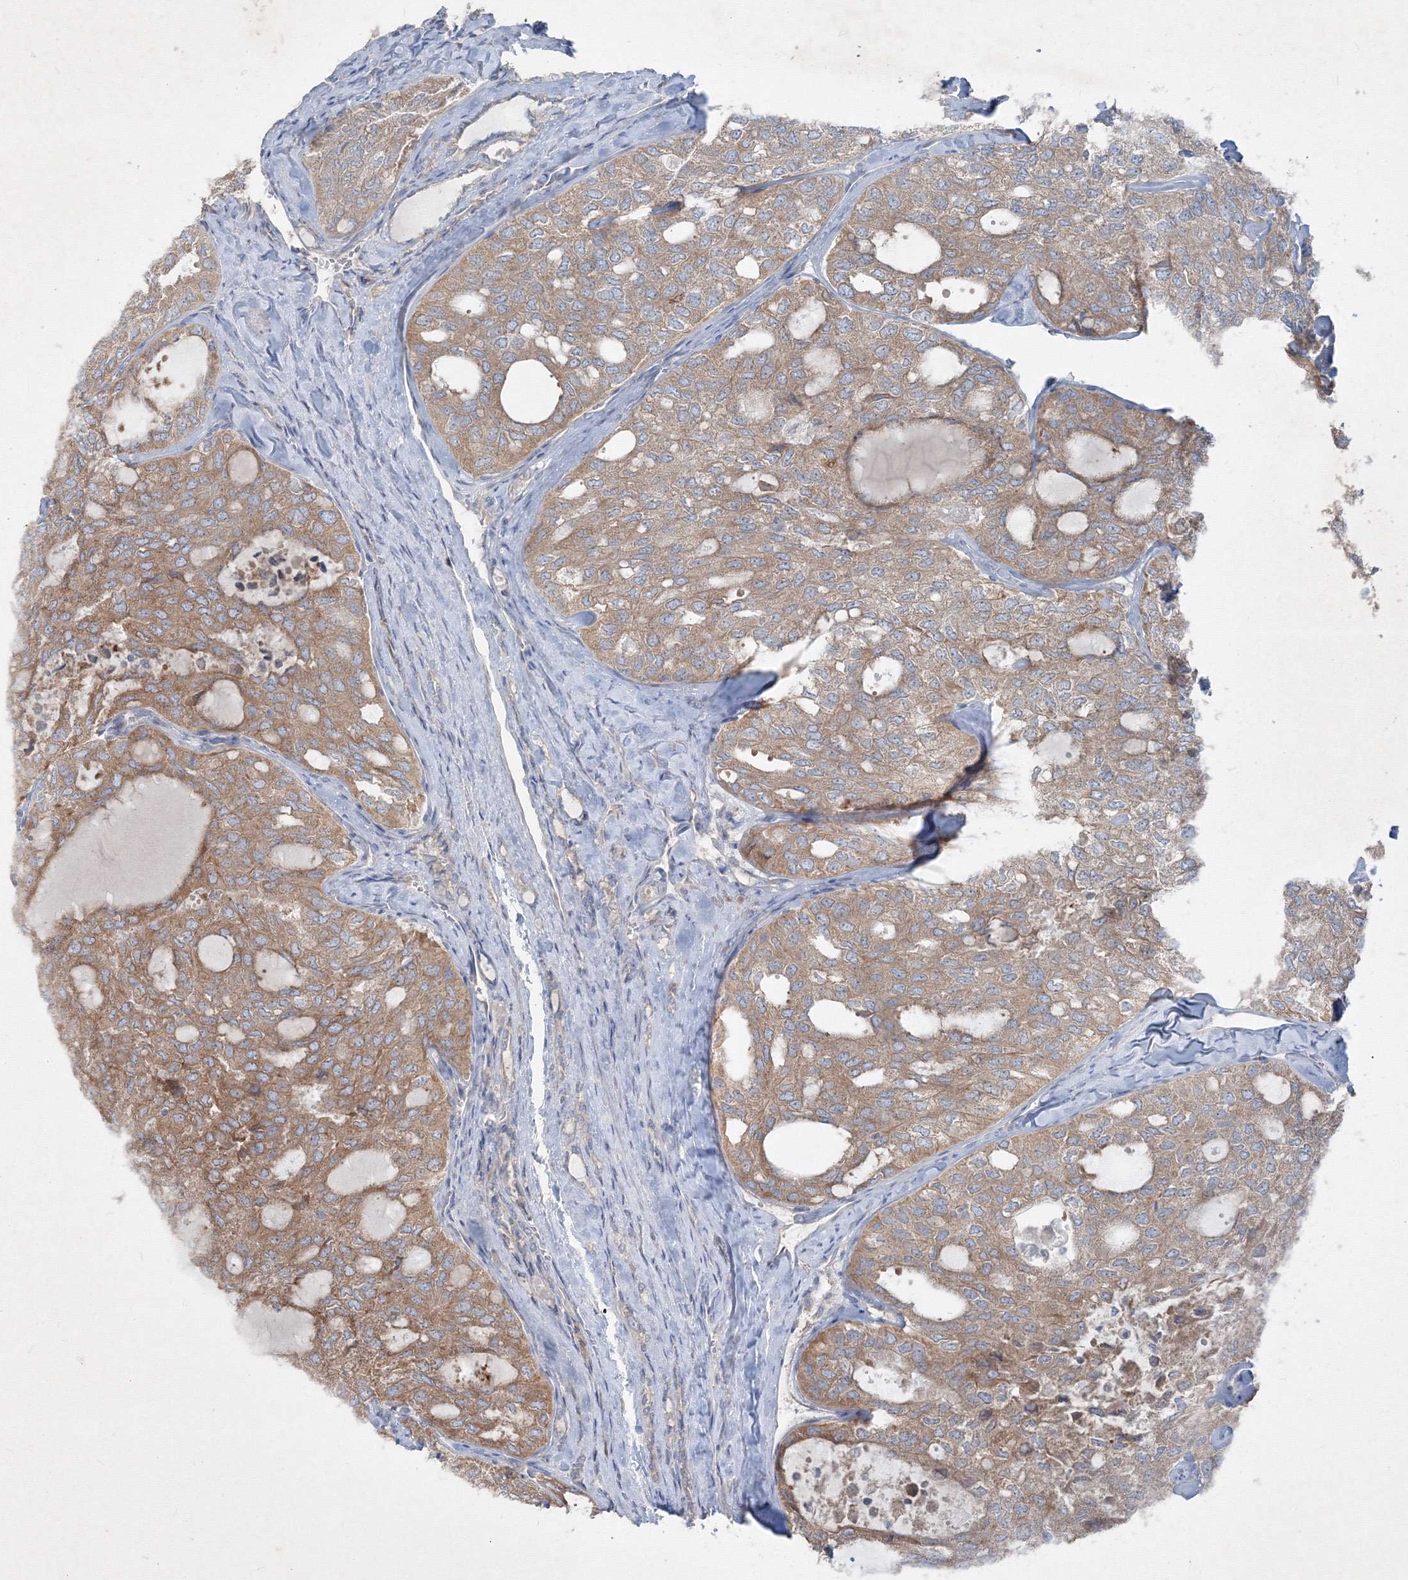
{"staining": {"intensity": "moderate", "quantity": ">75%", "location": "cytoplasmic/membranous"}, "tissue": "thyroid cancer", "cell_type": "Tumor cells", "image_type": "cancer", "snomed": [{"axis": "morphology", "description": "Follicular adenoma carcinoma, NOS"}, {"axis": "topography", "description": "Thyroid gland"}], "caption": "Thyroid follicular adenoma carcinoma stained with a protein marker displays moderate staining in tumor cells.", "gene": "IFNAR1", "patient": {"sex": "male", "age": 75}}